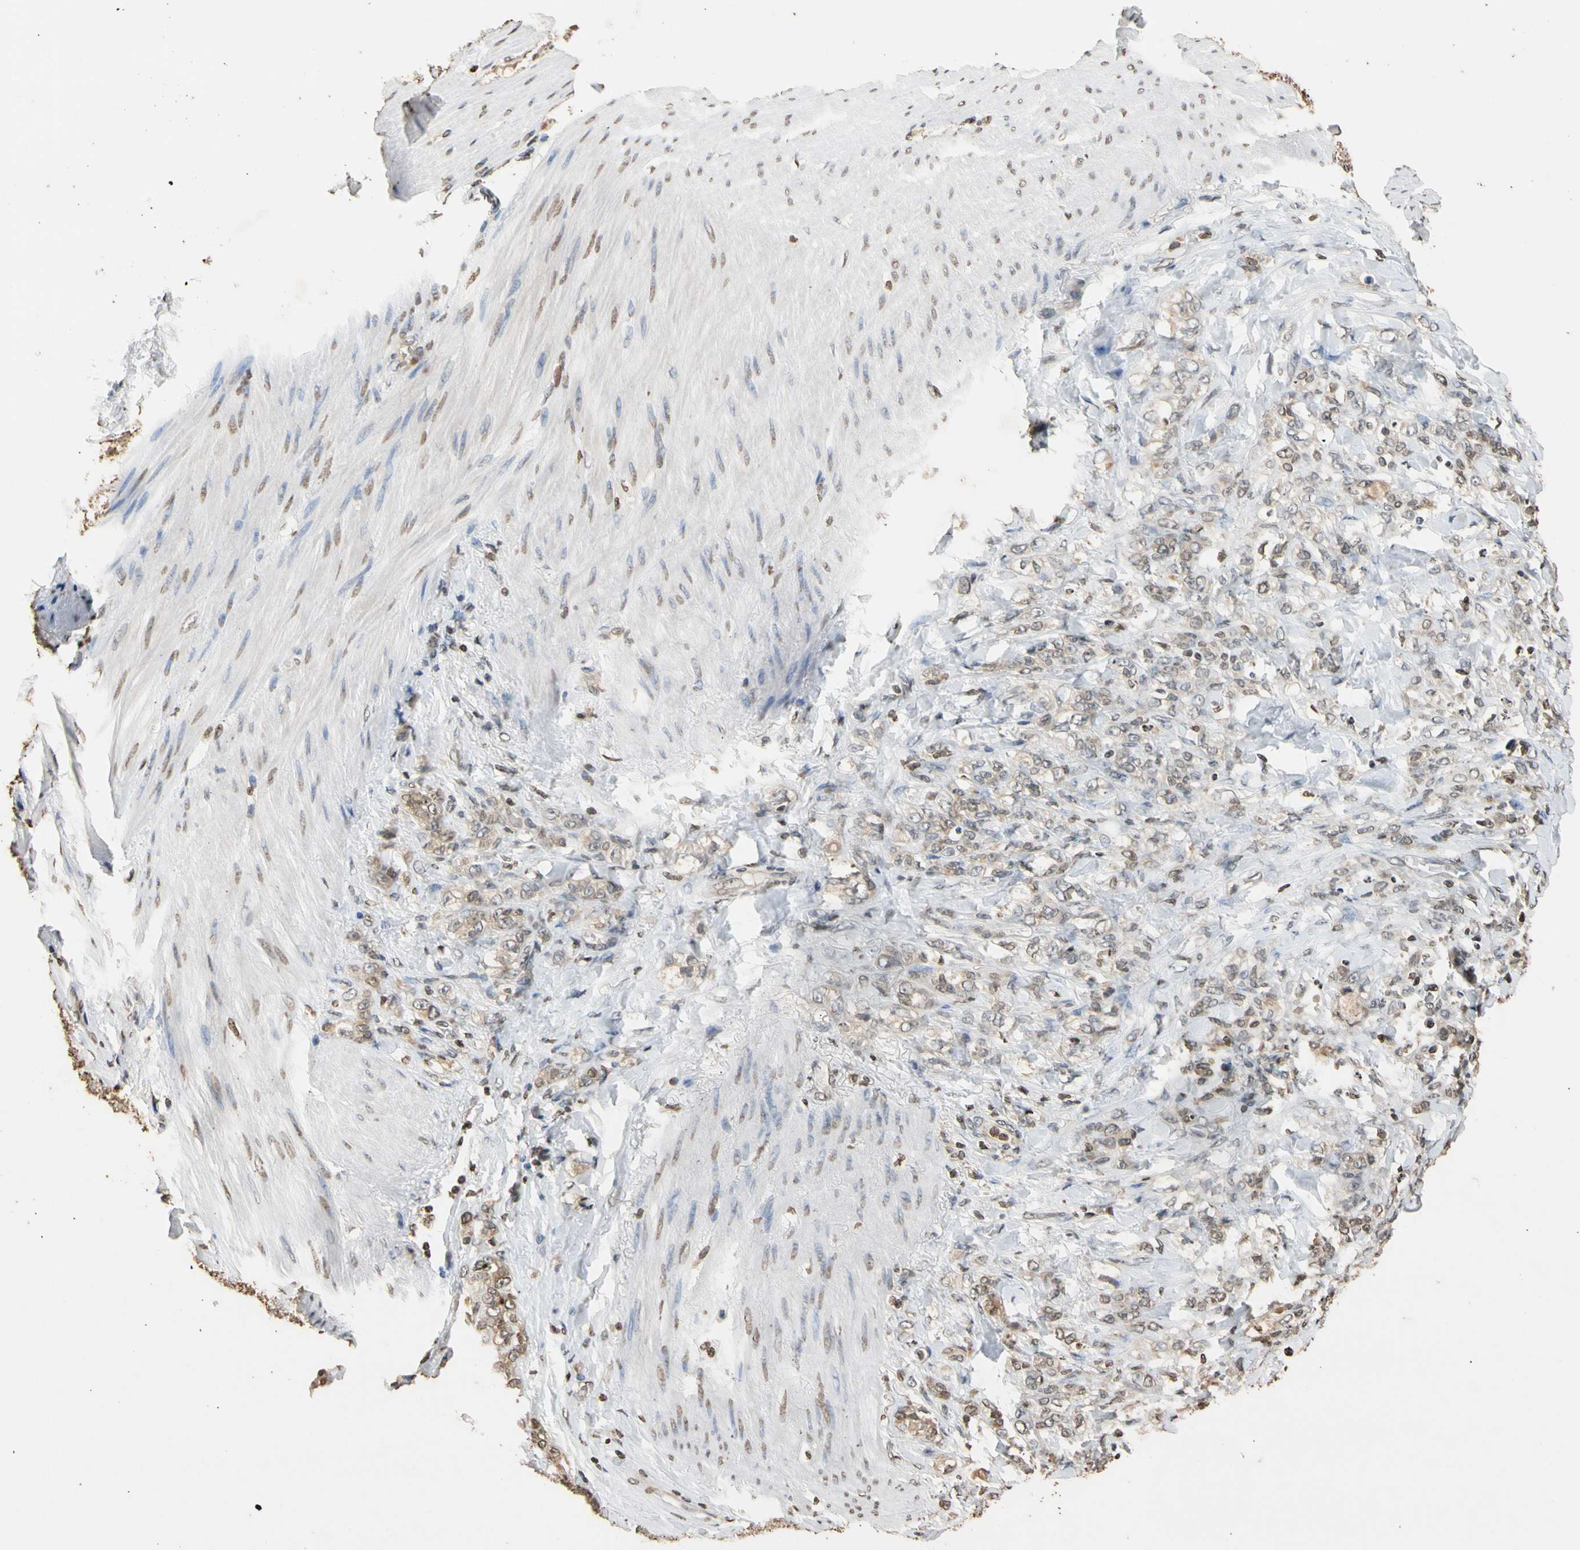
{"staining": {"intensity": "weak", "quantity": "25%-75%", "location": "cytoplasmic/membranous"}, "tissue": "stomach cancer", "cell_type": "Tumor cells", "image_type": "cancer", "snomed": [{"axis": "morphology", "description": "Adenocarcinoma, NOS"}, {"axis": "topography", "description": "Stomach"}], "caption": "This micrograph demonstrates immunohistochemistry staining of human stomach adenocarcinoma, with low weak cytoplasmic/membranous staining in approximately 25%-75% of tumor cells.", "gene": "GPX4", "patient": {"sex": "male", "age": 82}}